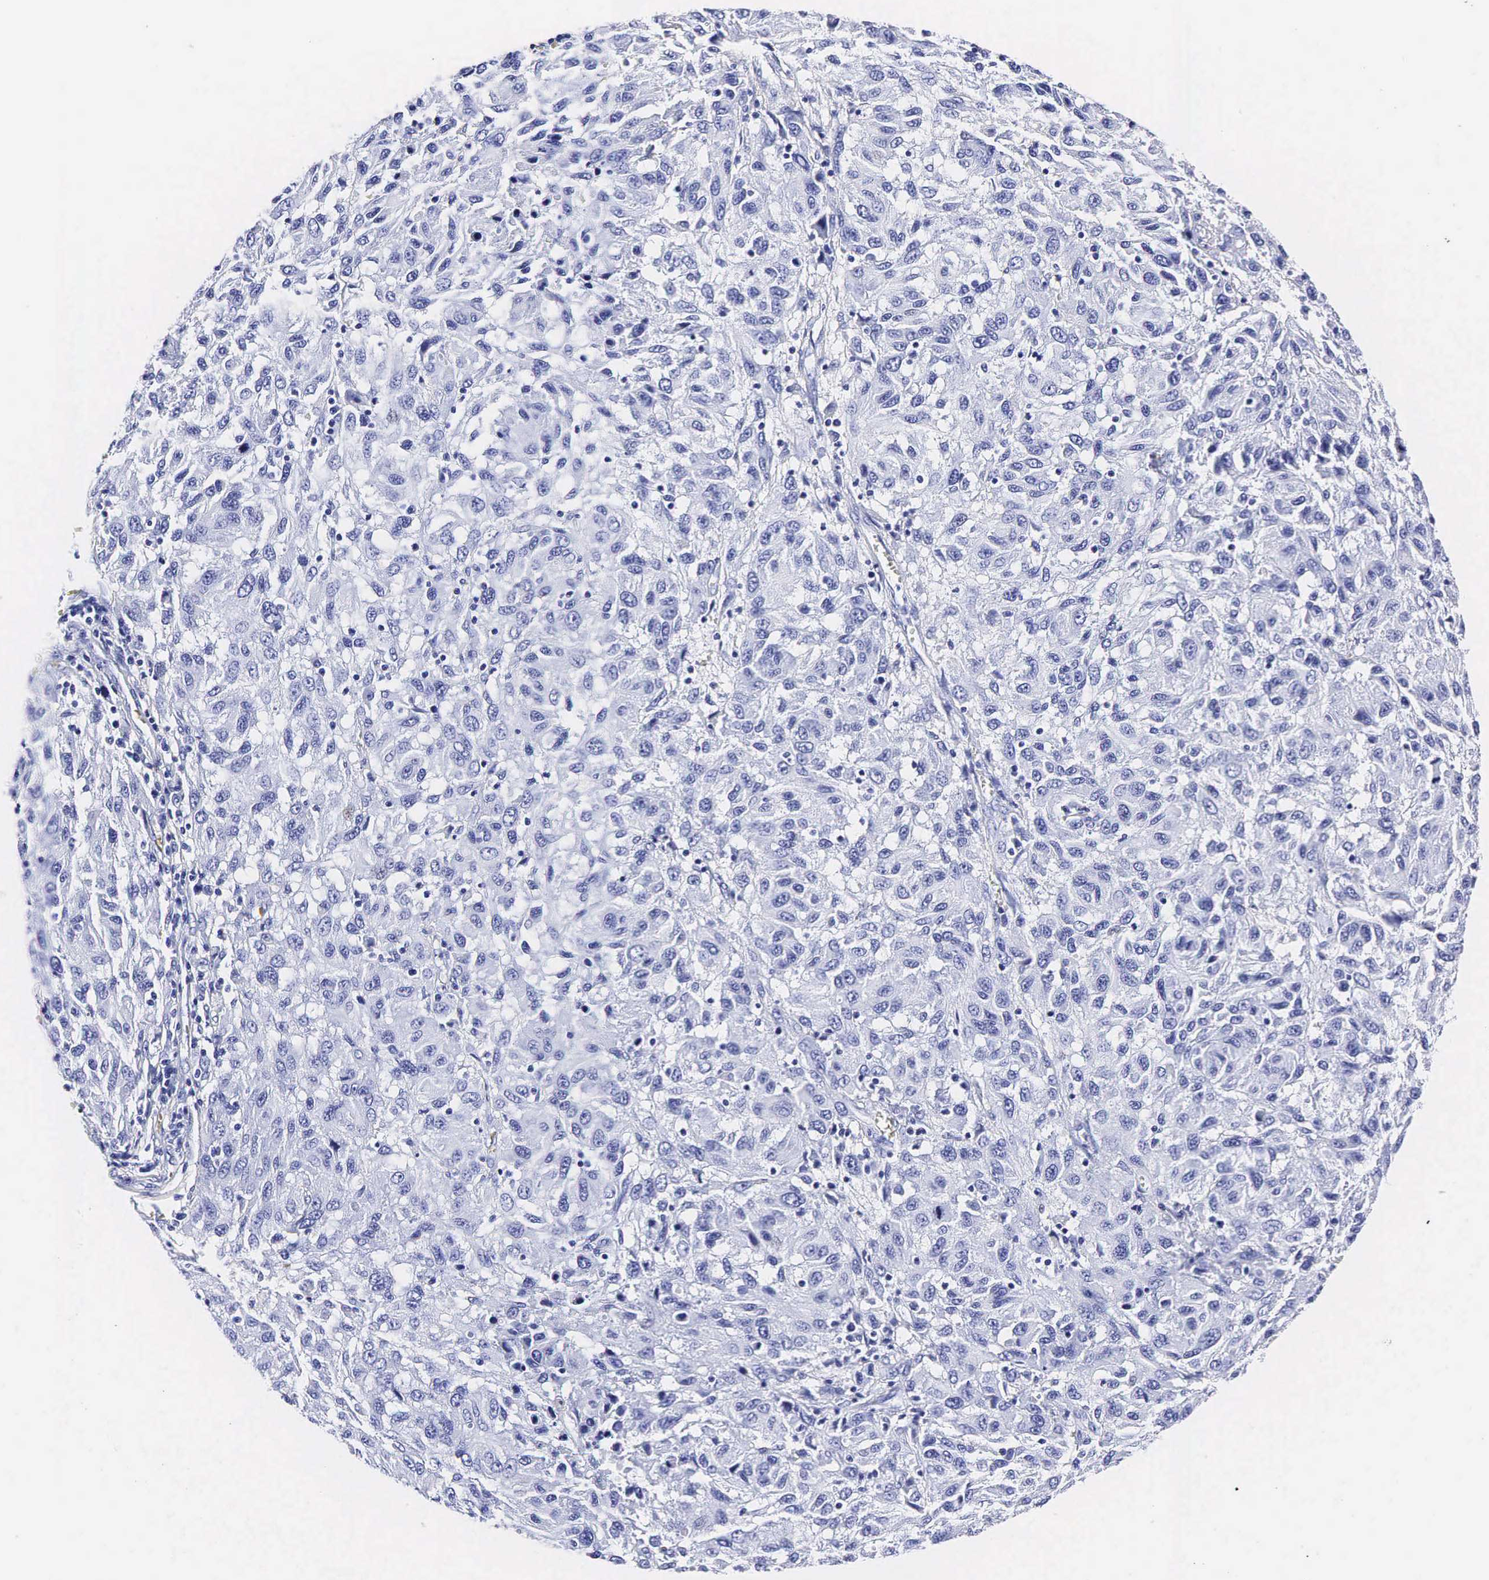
{"staining": {"intensity": "negative", "quantity": "none", "location": "none"}, "tissue": "melanoma", "cell_type": "Tumor cells", "image_type": "cancer", "snomed": [{"axis": "morphology", "description": "Malignant melanoma, NOS"}, {"axis": "topography", "description": "Skin"}], "caption": "A histopathology image of human malignant melanoma is negative for staining in tumor cells. (Brightfield microscopy of DAB (3,3'-diaminobenzidine) IHC at high magnification).", "gene": "KLK3", "patient": {"sex": "female", "age": 77}}